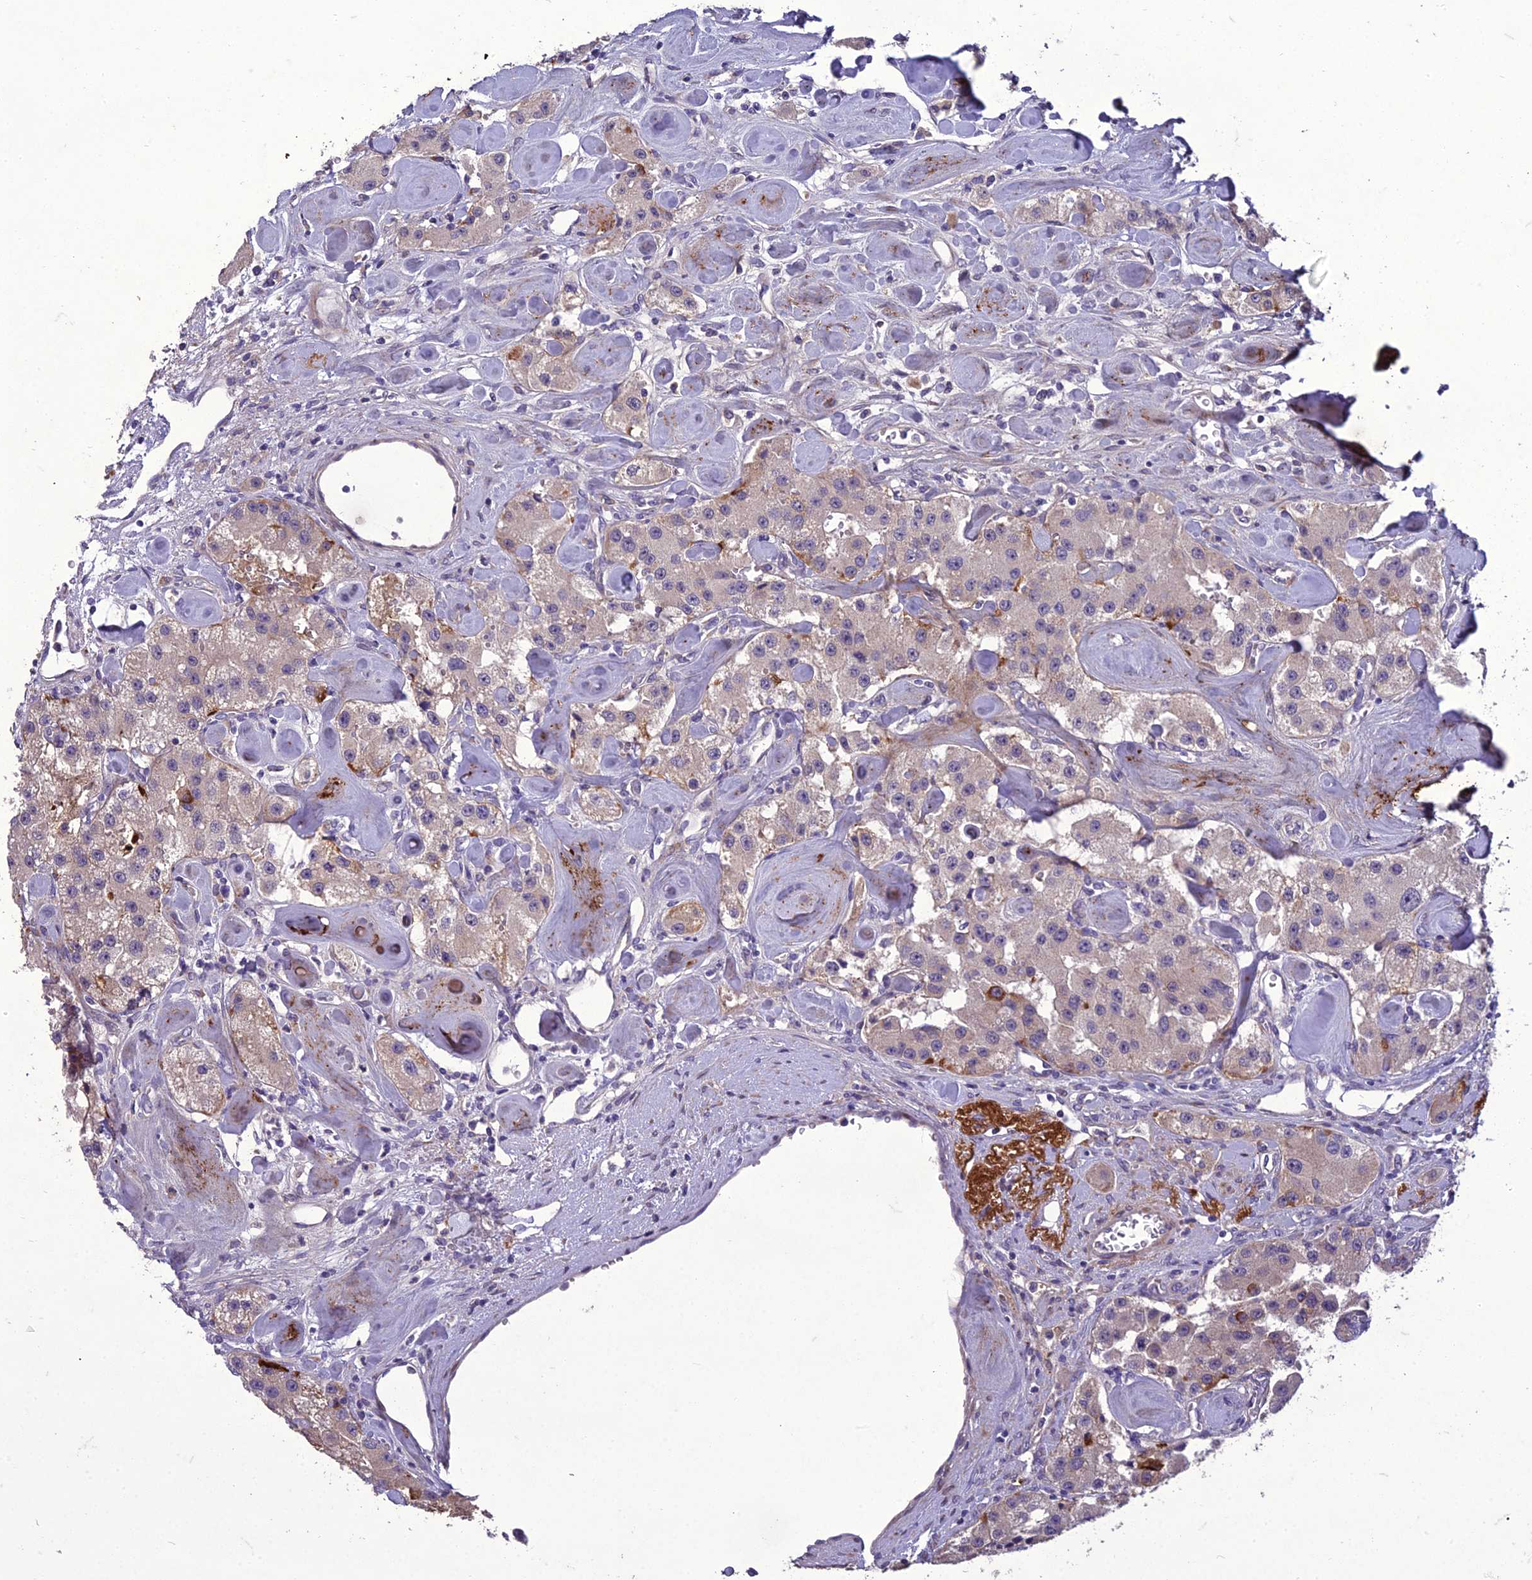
{"staining": {"intensity": "moderate", "quantity": "<25%", "location": "cytoplasmic/membranous"}, "tissue": "carcinoid", "cell_type": "Tumor cells", "image_type": "cancer", "snomed": [{"axis": "morphology", "description": "Carcinoid, malignant, NOS"}, {"axis": "topography", "description": "Pancreas"}], "caption": "Immunohistochemistry photomicrograph of human carcinoid stained for a protein (brown), which shows low levels of moderate cytoplasmic/membranous staining in about <25% of tumor cells.", "gene": "ADIPOR2", "patient": {"sex": "male", "age": 41}}